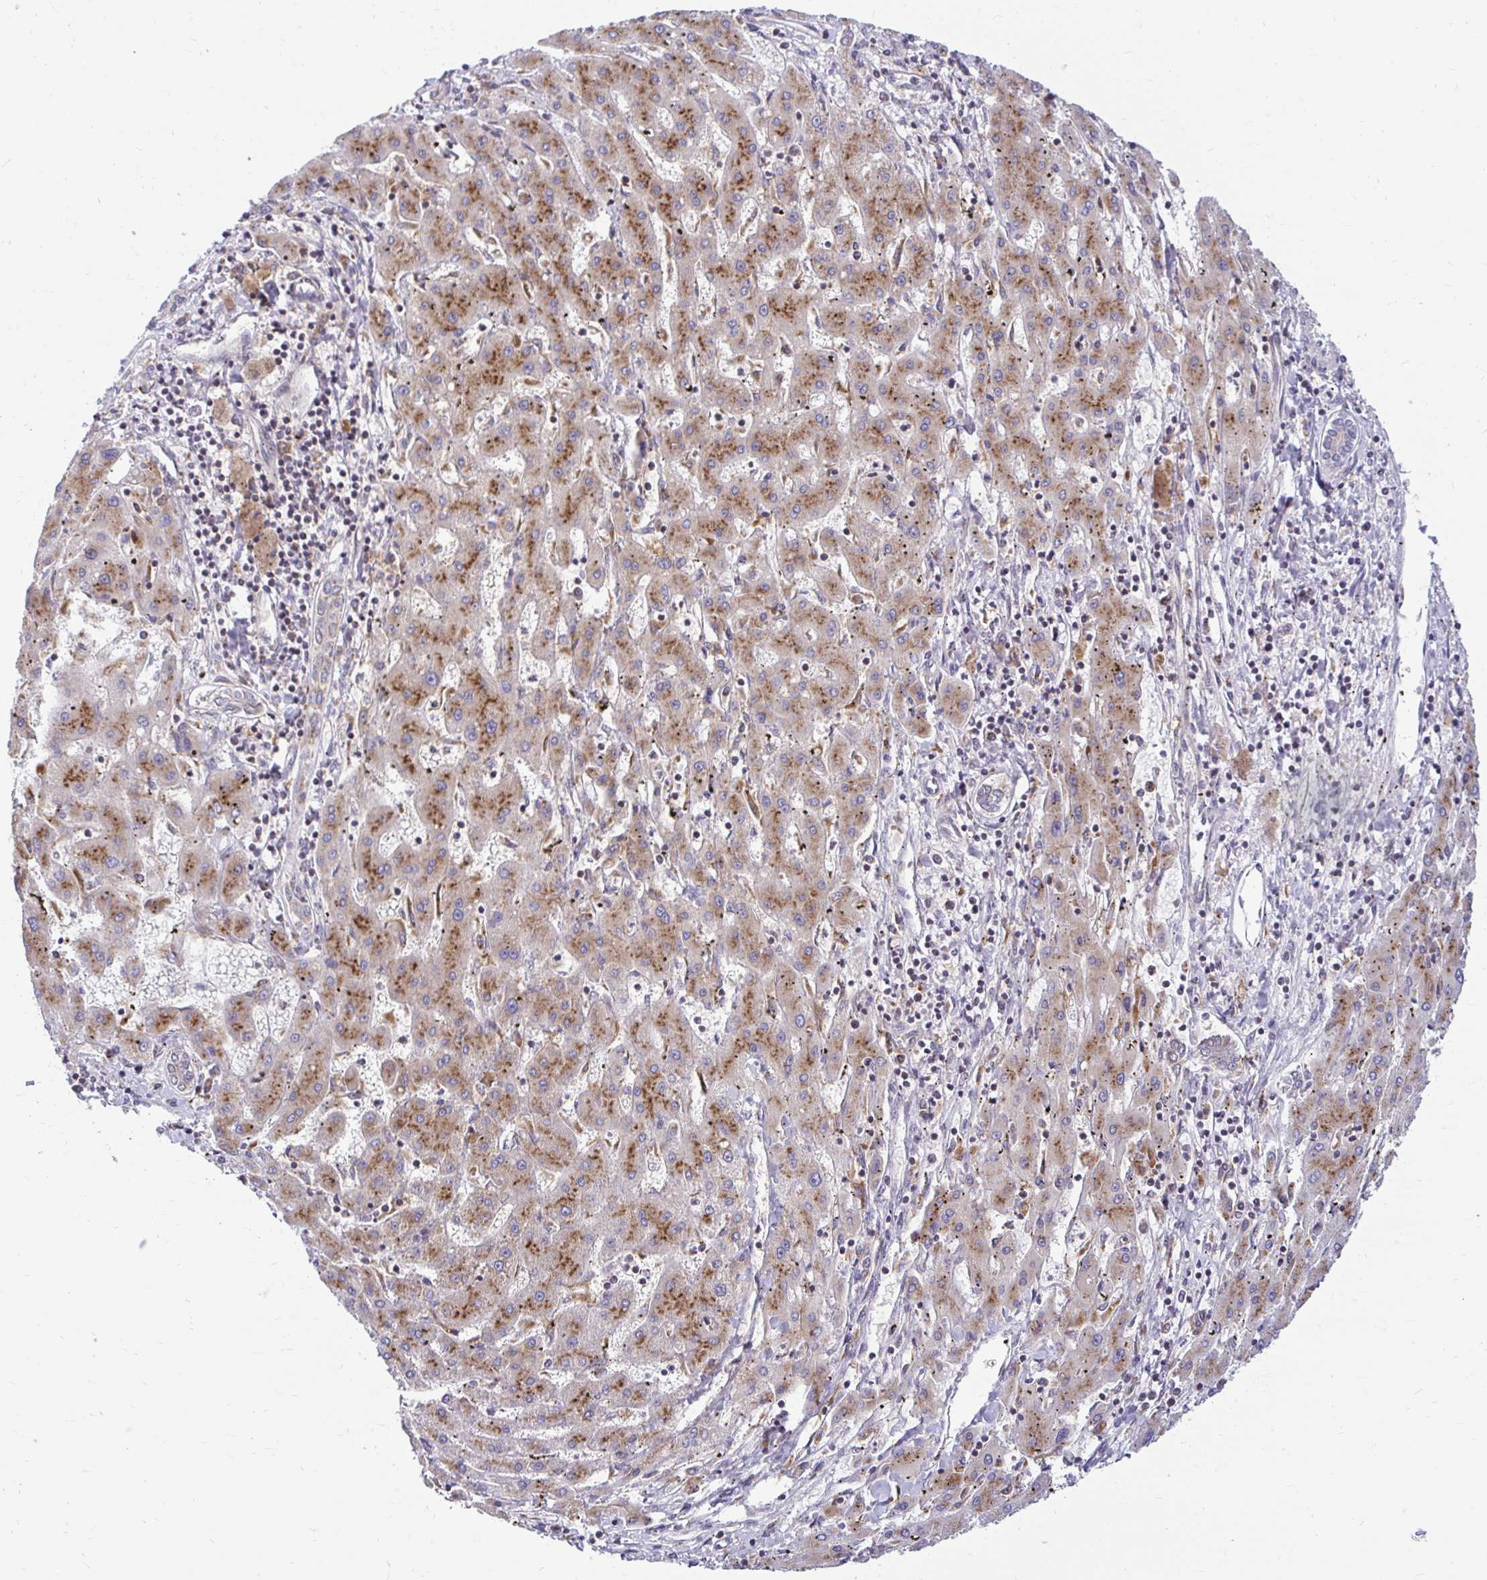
{"staining": {"intensity": "moderate", "quantity": ">75%", "location": "cytoplasmic/membranous"}, "tissue": "liver cancer", "cell_type": "Tumor cells", "image_type": "cancer", "snomed": [{"axis": "morphology", "description": "Carcinoma, Hepatocellular, NOS"}, {"axis": "topography", "description": "Liver"}], "caption": "A medium amount of moderate cytoplasmic/membranous positivity is seen in approximately >75% of tumor cells in liver hepatocellular carcinoma tissue. Nuclei are stained in blue.", "gene": "VTI1B", "patient": {"sex": "male", "age": 72}}